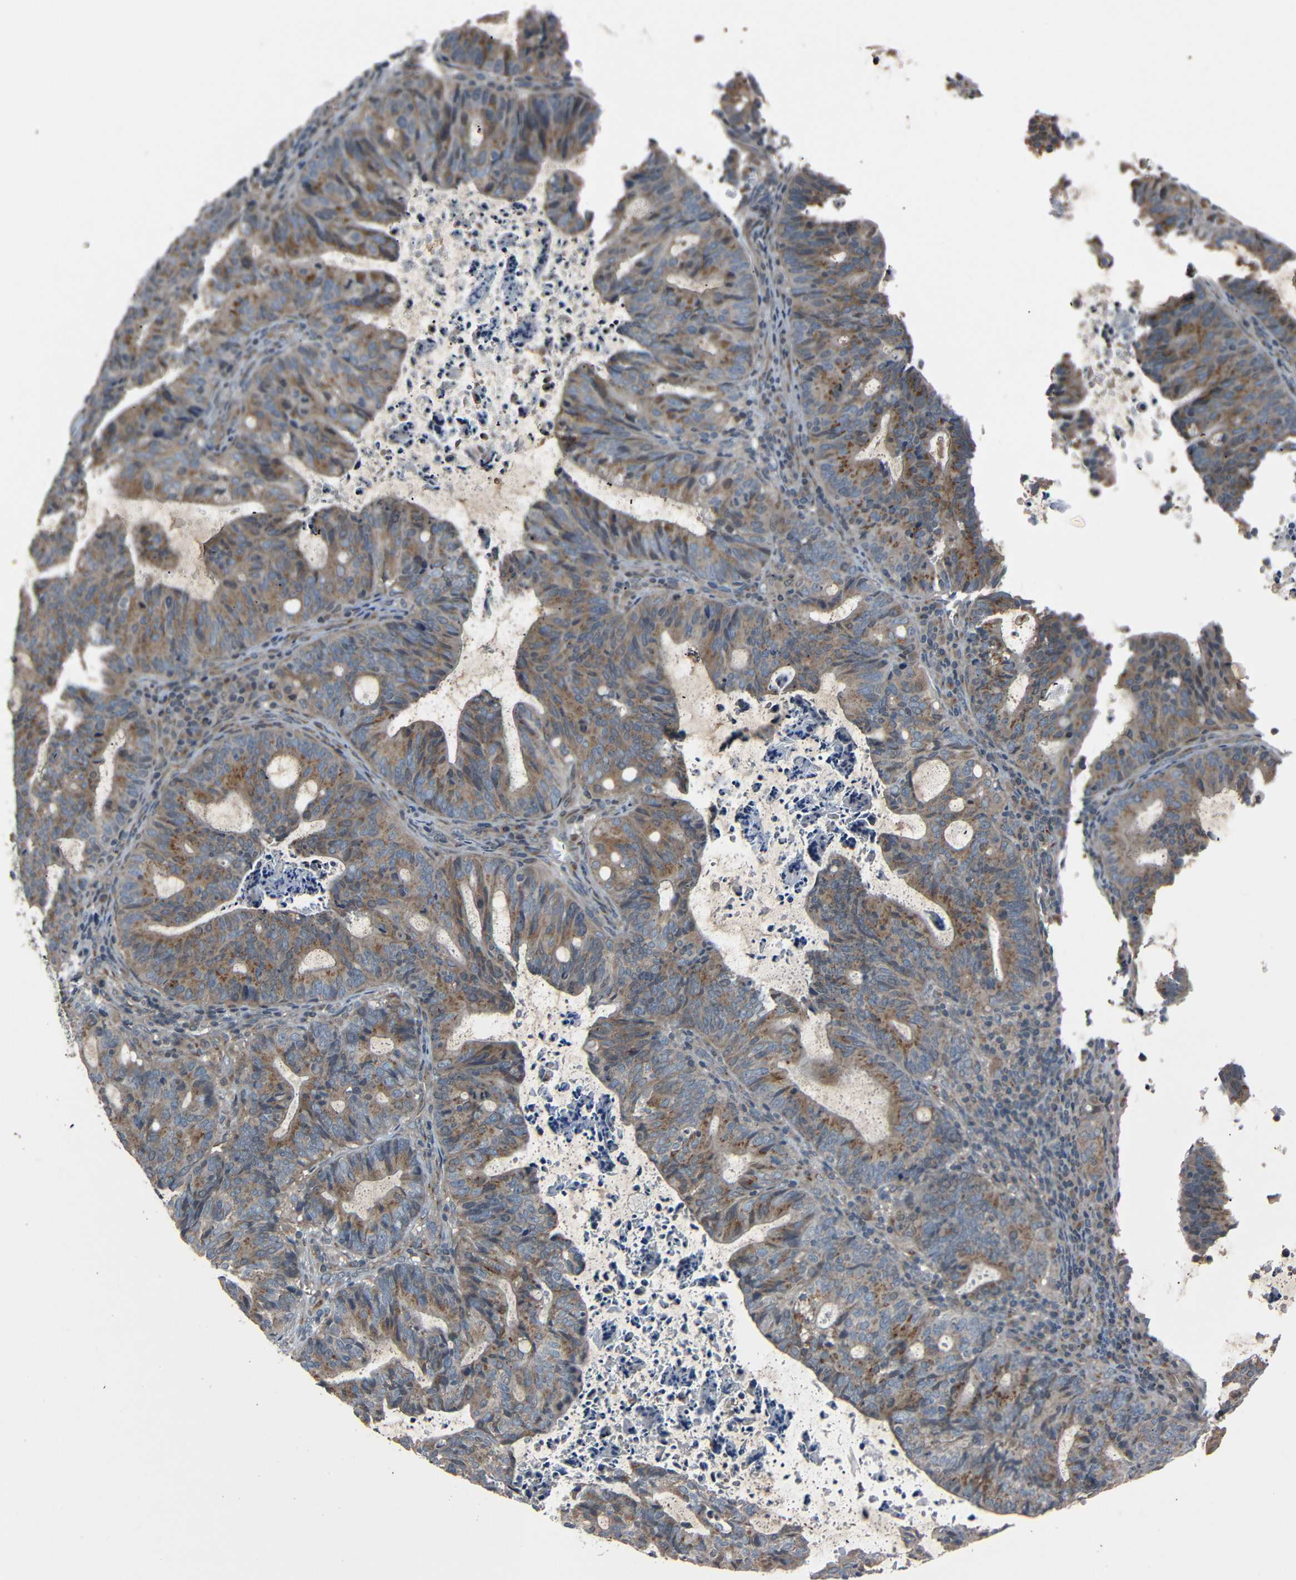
{"staining": {"intensity": "moderate", "quantity": "25%-75%", "location": "cytoplasmic/membranous"}, "tissue": "endometrial cancer", "cell_type": "Tumor cells", "image_type": "cancer", "snomed": [{"axis": "morphology", "description": "Adenocarcinoma, NOS"}, {"axis": "topography", "description": "Uterus"}], "caption": "Immunohistochemistry histopathology image of human endometrial cancer (adenocarcinoma) stained for a protein (brown), which shows medium levels of moderate cytoplasmic/membranous positivity in about 25%-75% of tumor cells.", "gene": "AKAP9", "patient": {"sex": "female", "age": 83}}